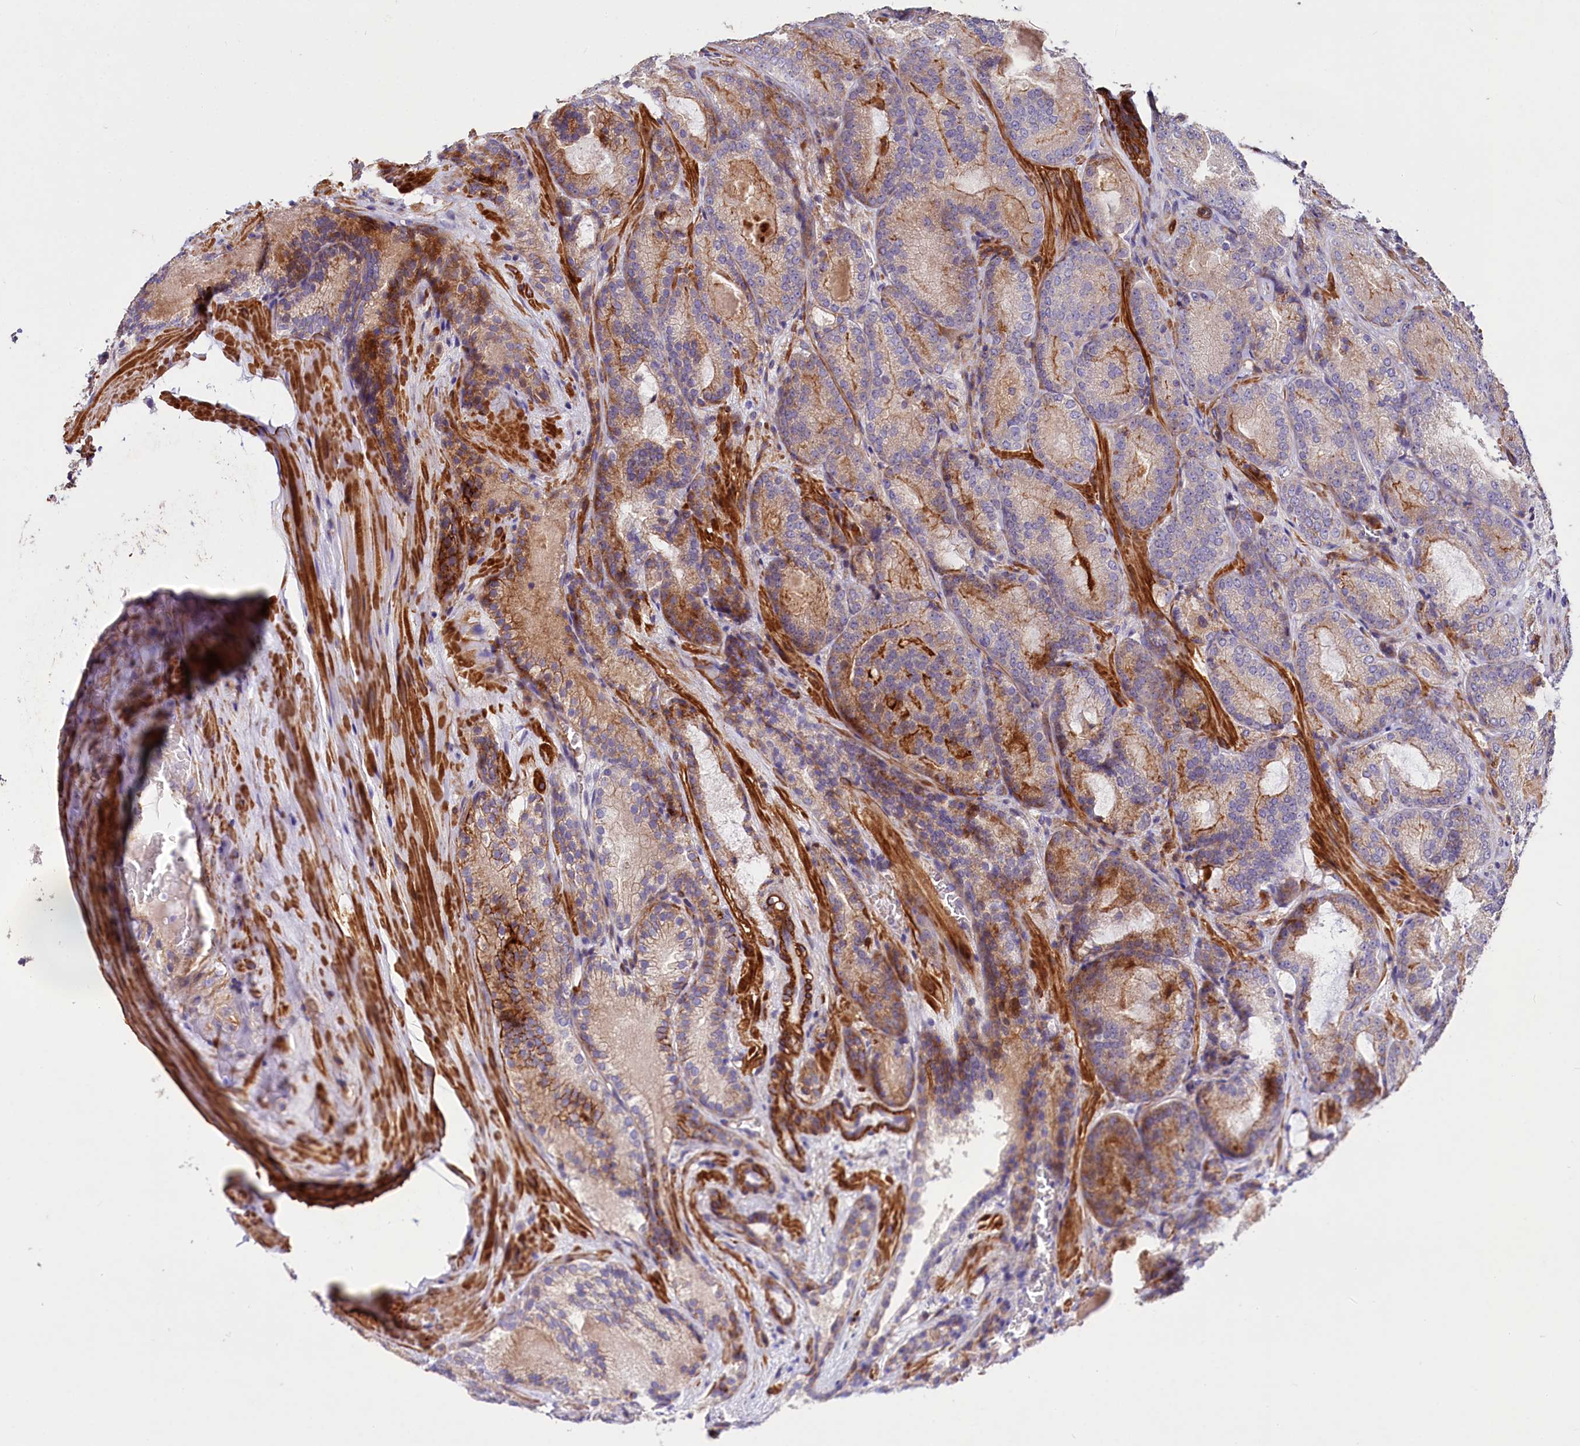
{"staining": {"intensity": "weak", "quantity": "25%-75%", "location": "cytoplasmic/membranous"}, "tissue": "prostate cancer", "cell_type": "Tumor cells", "image_type": "cancer", "snomed": [{"axis": "morphology", "description": "Adenocarcinoma, Low grade"}, {"axis": "topography", "description": "Prostate"}], "caption": "Tumor cells demonstrate low levels of weak cytoplasmic/membranous staining in approximately 25%-75% of cells in prostate adenocarcinoma (low-grade).", "gene": "WNT8A", "patient": {"sex": "male", "age": 74}}